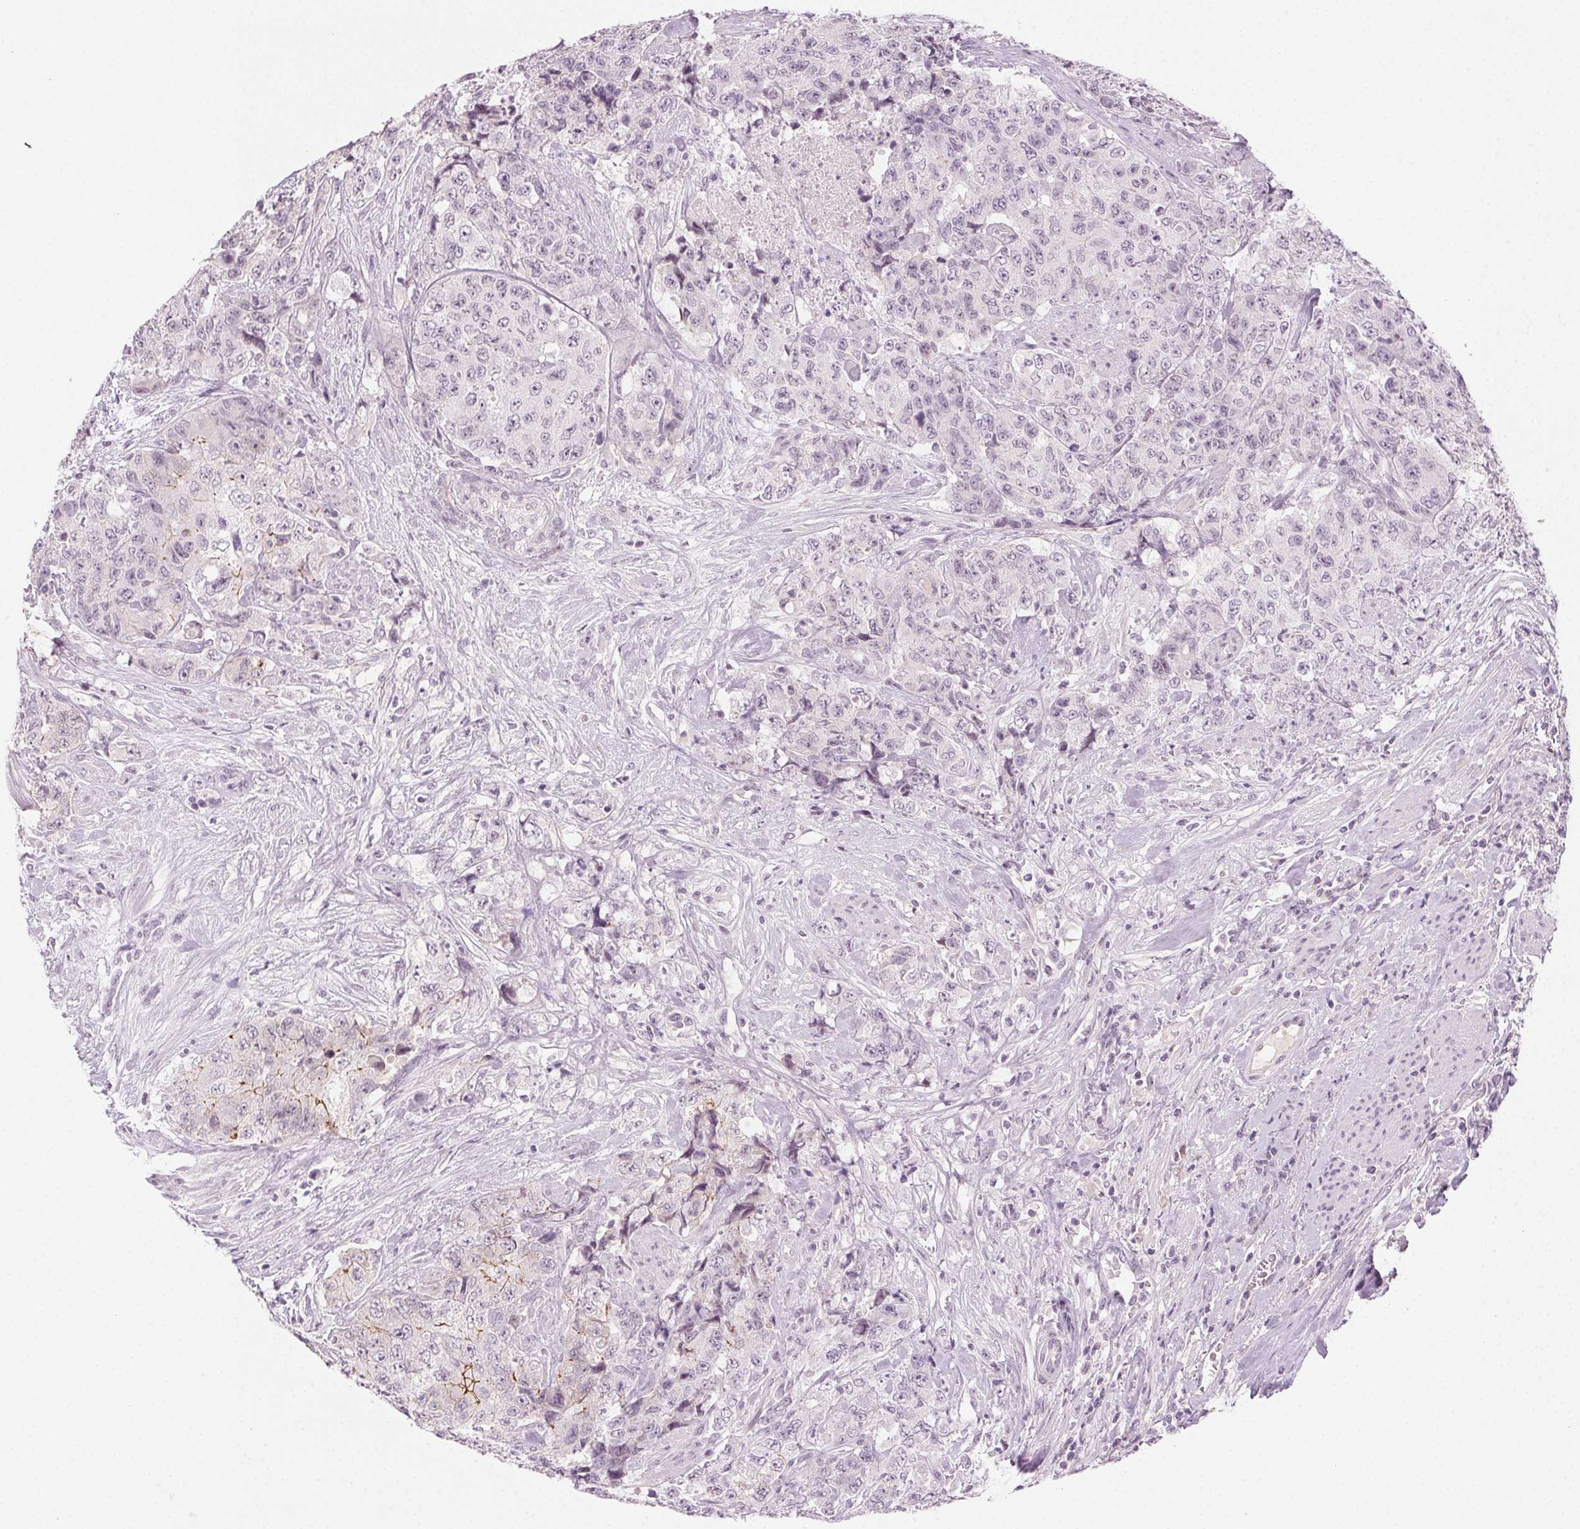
{"staining": {"intensity": "negative", "quantity": "none", "location": "none"}, "tissue": "urothelial cancer", "cell_type": "Tumor cells", "image_type": "cancer", "snomed": [{"axis": "morphology", "description": "Urothelial carcinoma, High grade"}, {"axis": "topography", "description": "Urinary bladder"}], "caption": "This image is of urothelial cancer stained with IHC to label a protein in brown with the nuclei are counter-stained blue. There is no staining in tumor cells.", "gene": "HSF5", "patient": {"sex": "female", "age": 78}}